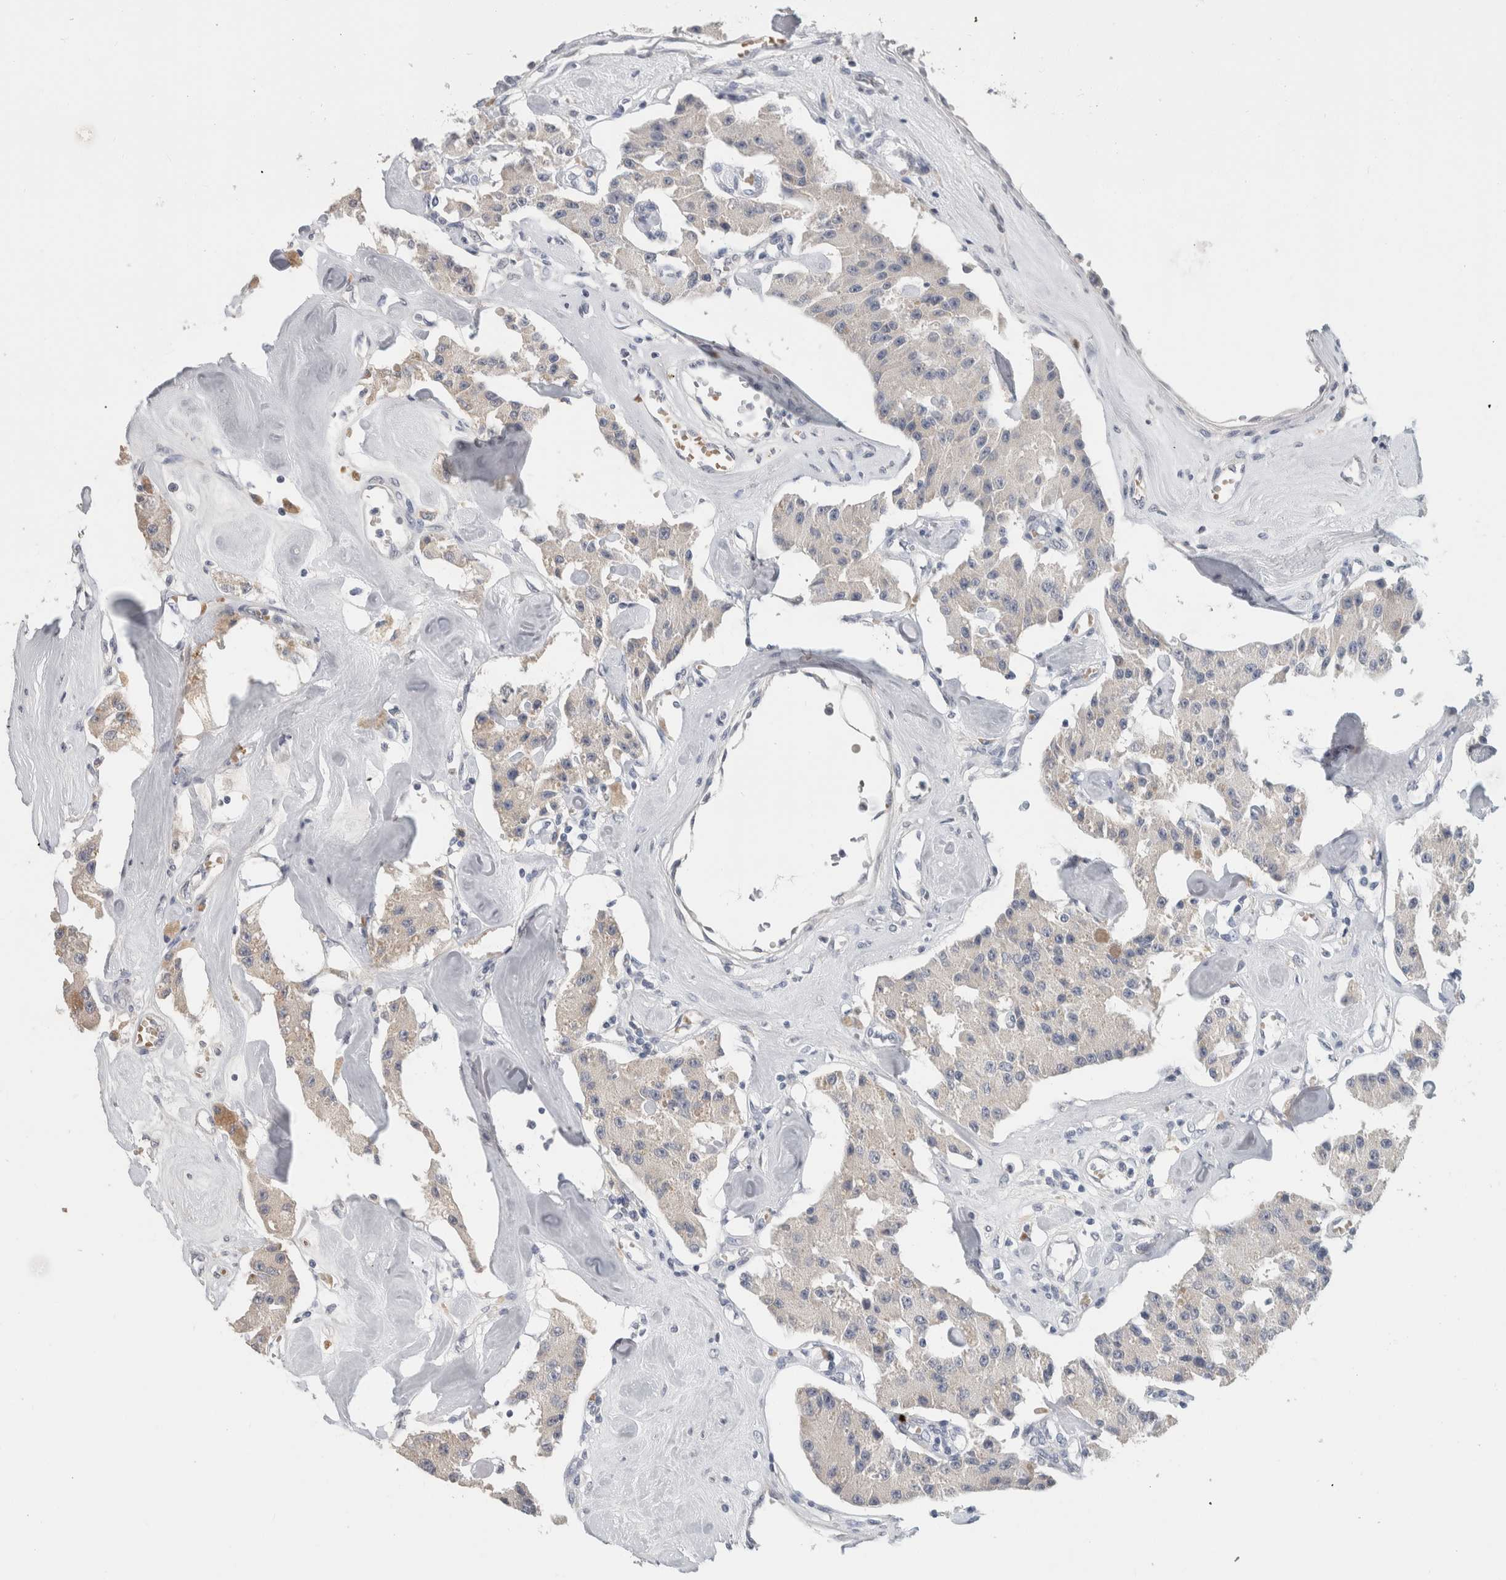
{"staining": {"intensity": "weak", "quantity": "<25%", "location": "cytoplasmic/membranous"}, "tissue": "carcinoid", "cell_type": "Tumor cells", "image_type": "cancer", "snomed": [{"axis": "morphology", "description": "Carcinoid, malignant, NOS"}, {"axis": "topography", "description": "Pancreas"}], "caption": "Carcinoid was stained to show a protein in brown. There is no significant expression in tumor cells. Brightfield microscopy of immunohistochemistry (IHC) stained with DAB (3,3'-diaminobenzidine) (brown) and hematoxylin (blue), captured at high magnification.", "gene": "SCGB1A1", "patient": {"sex": "male", "age": 41}}